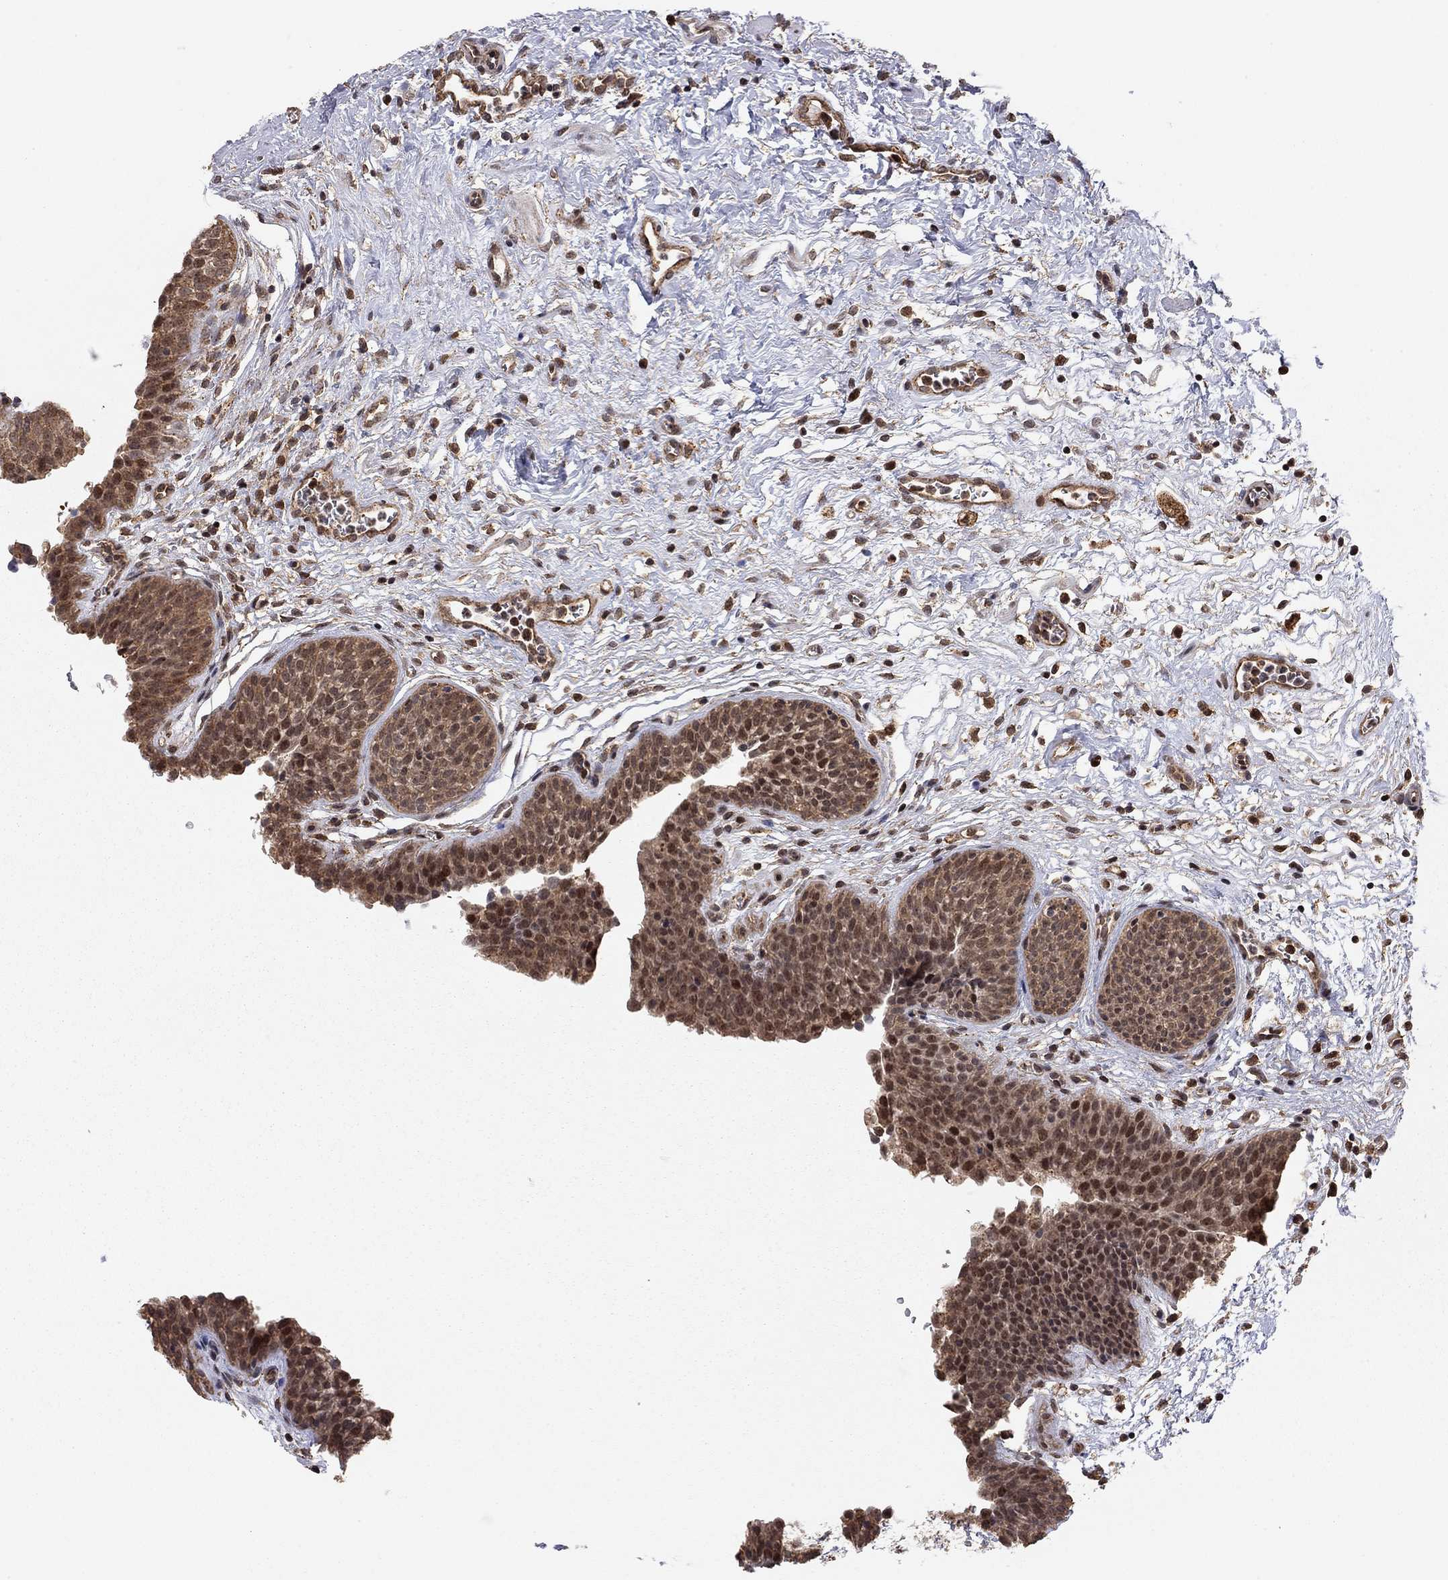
{"staining": {"intensity": "moderate", "quantity": ">75%", "location": "cytoplasmic/membranous,nuclear"}, "tissue": "urinary bladder", "cell_type": "Urothelial cells", "image_type": "normal", "snomed": [{"axis": "morphology", "description": "Normal tissue, NOS"}, {"axis": "topography", "description": "Urinary bladder"}], "caption": "A histopathology image of human urinary bladder stained for a protein exhibits moderate cytoplasmic/membranous,nuclear brown staining in urothelial cells. (IHC, brightfield microscopy, high magnification).", "gene": "TDP1", "patient": {"sex": "male", "age": 37}}